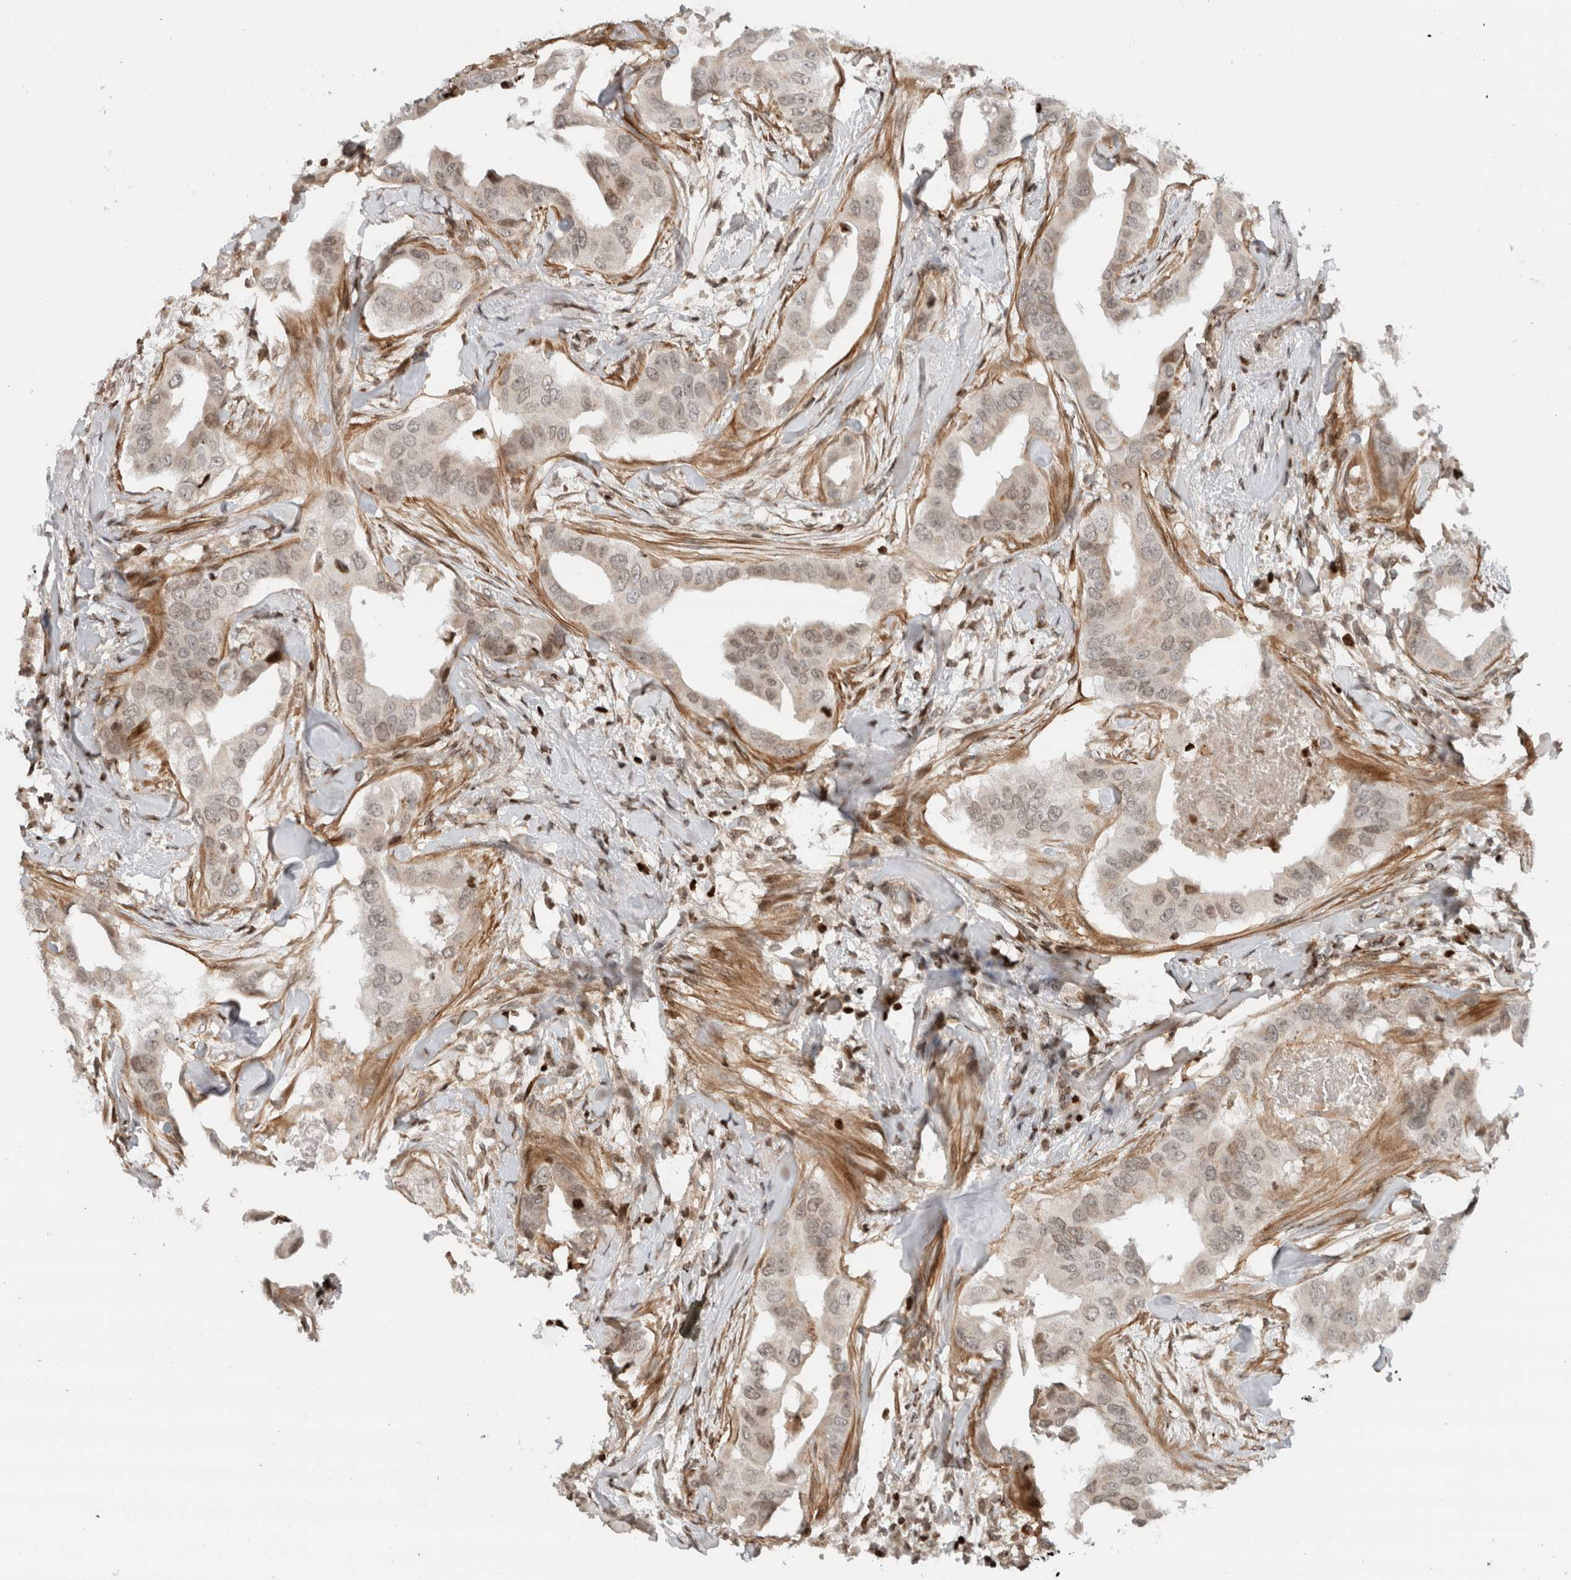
{"staining": {"intensity": "weak", "quantity": "25%-75%", "location": "nuclear"}, "tissue": "breast cancer", "cell_type": "Tumor cells", "image_type": "cancer", "snomed": [{"axis": "morphology", "description": "Duct carcinoma"}, {"axis": "topography", "description": "Breast"}], "caption": "Protein staining of breast cancer tissue exhibits weak nuclear staining in approximately 25%-75% of tumor cells. (brown staining indicates protein expression, while blue staining denotes nuclei).", "gene": "GINS4", "patient": {"sex": "female", "age": 40}}